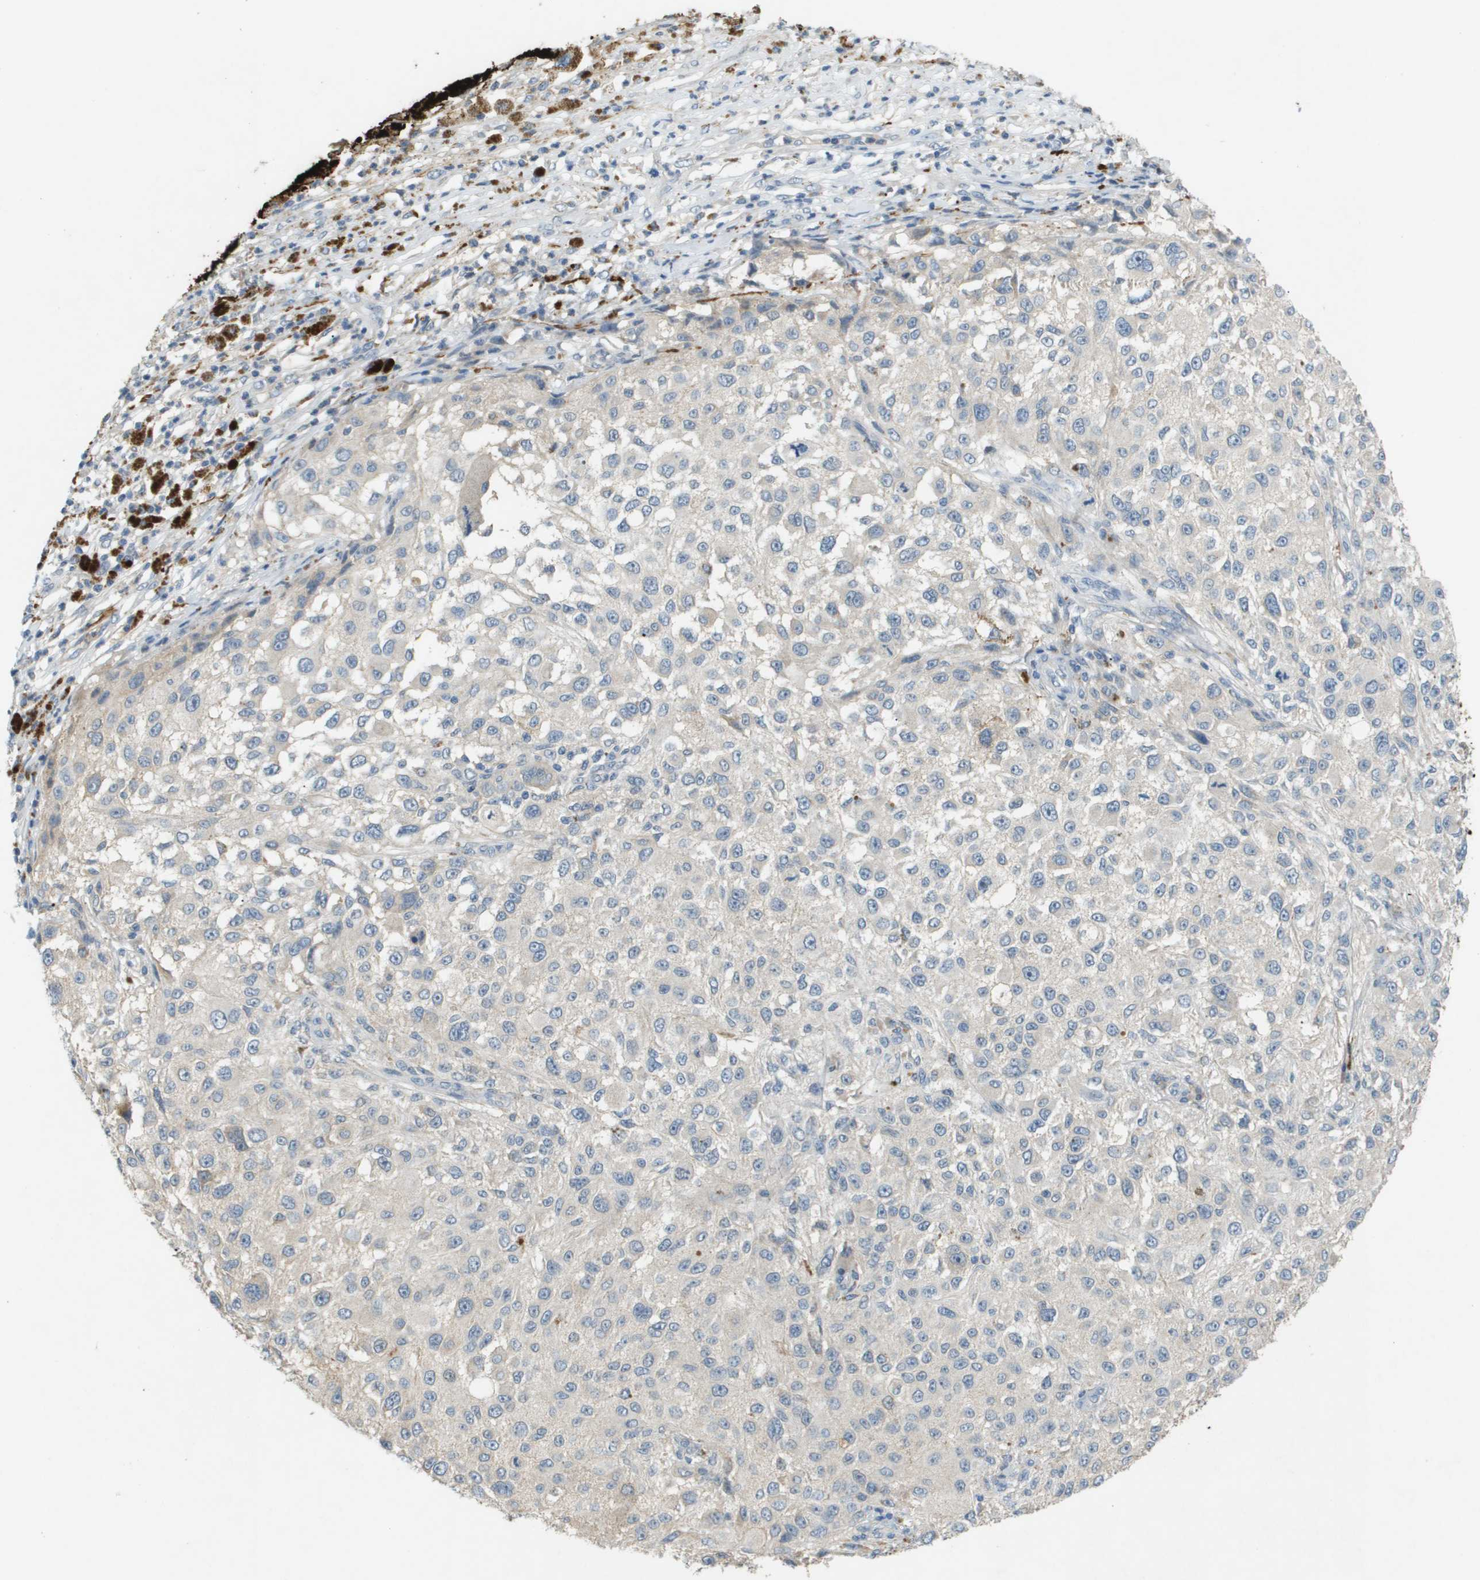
{"staining": {"intensity": "negative", "quantity": "none", "location": "none"}, "tissue": "melanoma", "cell_type": "Tumor cells", "image_type": "cancer", "snomed": [{"axis": "morphology", "description": "Necrosis, NOS"}, {"axis": "morphology", "description": "Malignant melanoma, NOS"}, {"axis": "topography", "description": "Skin"}], "caption": "Immunohistochemistry of human melanoma reveals no staining in tumor cells.", "gene": "VTN", "patient": {"sex": "female", "age": 87}}